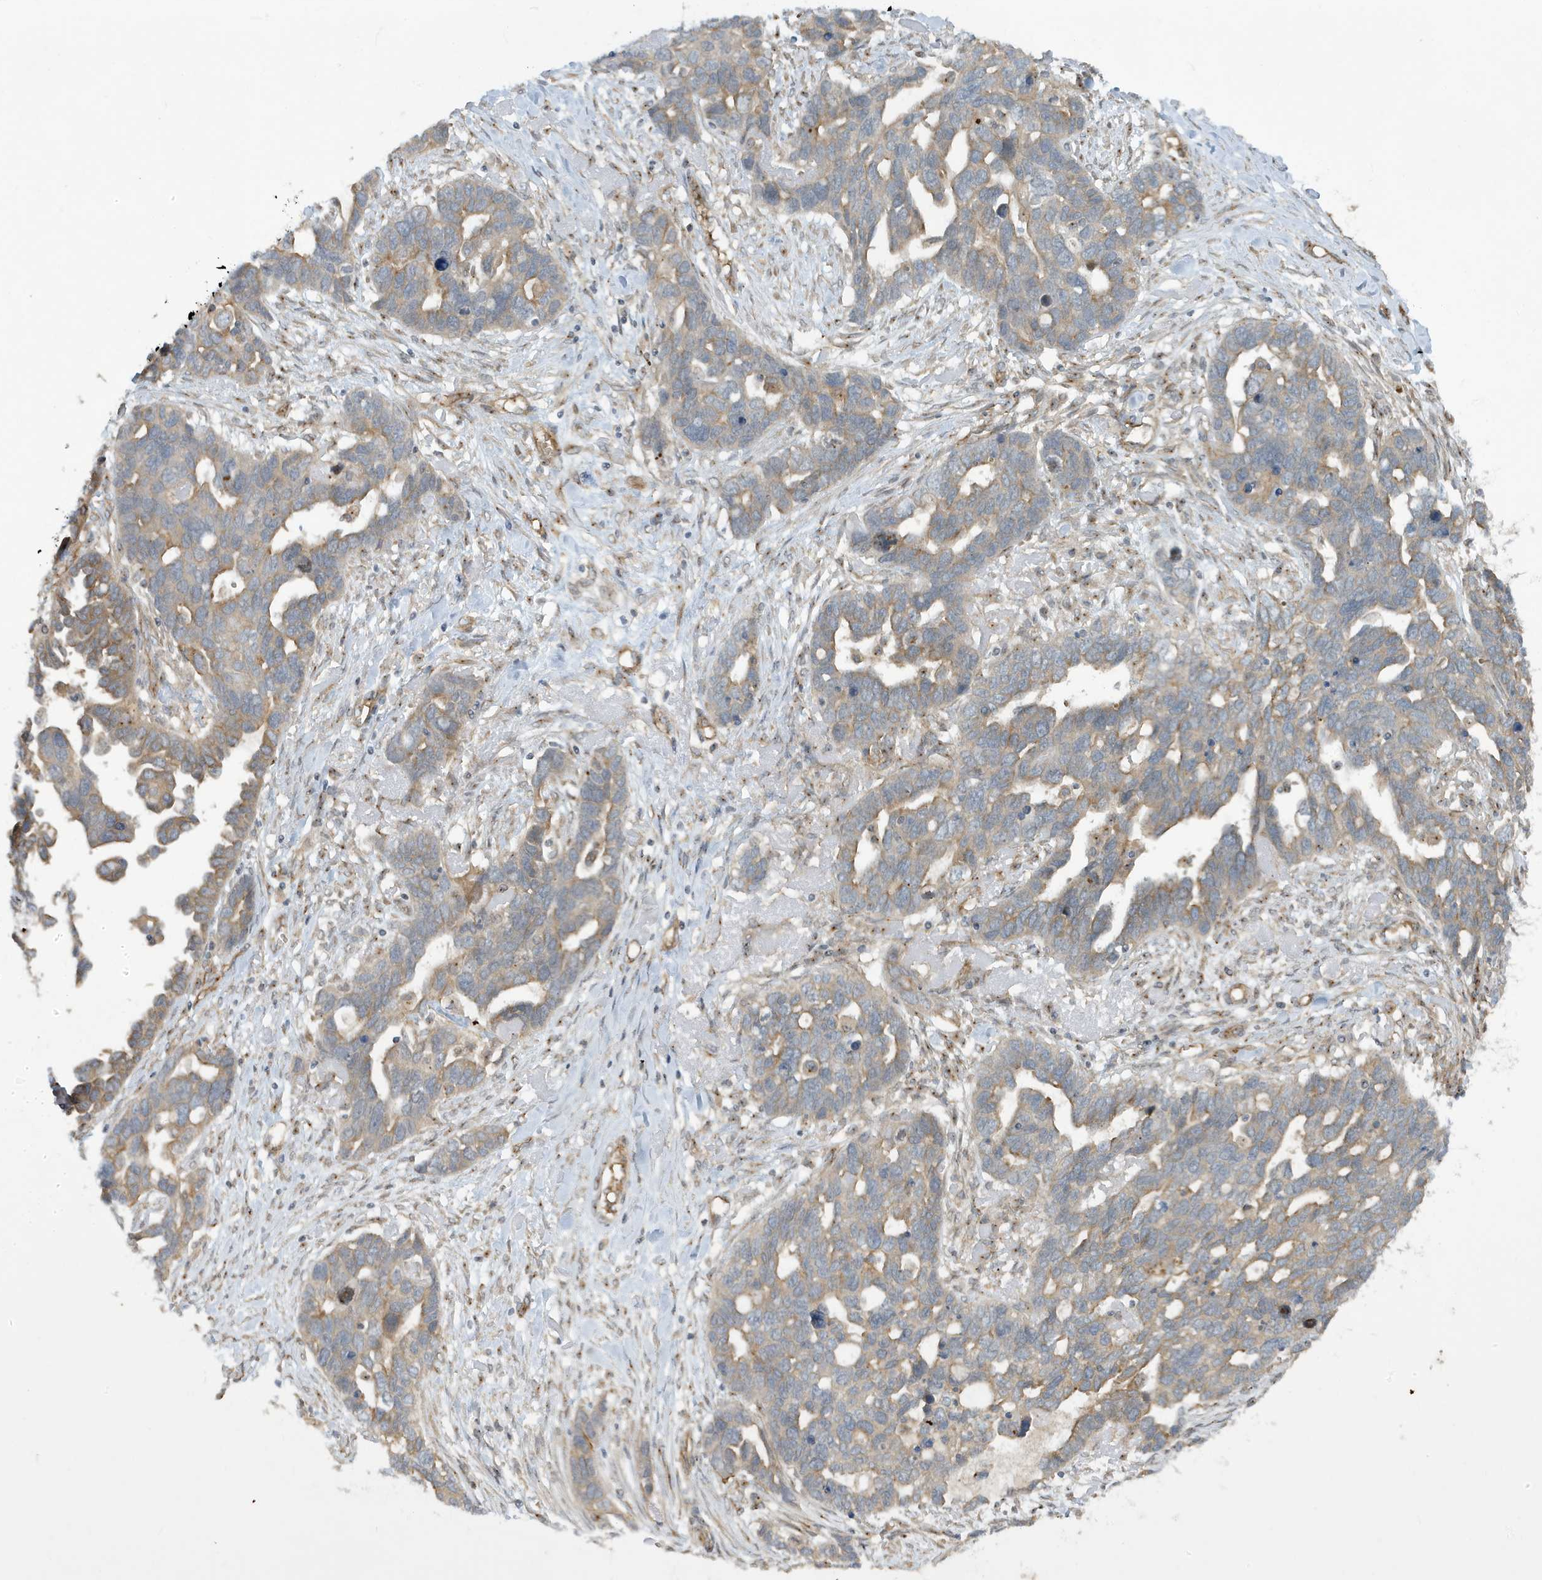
{"staining": {"intensity": "weak", "quantity": "25%-75%", "location": "cytoplasmic/membranous"}, "tissue": "ovarian cancer", "cell_type": "Tumor cells", "image_type": "cancer", "snomed": [{"axis": "morphology", "description": "Cystadenocarcinoma, serous, NOS"}, {"axis": "topography", "description": "Ovary"}], "caption": "Brown immunohistochemical staining in human ovarian serous cystadenocarcinoma reveals weak cytoplasmic/membranous staining in about 25%-75% of tumor cells.", "gene": "ATP23", "patient": {"sex": "female", "age": 54}}